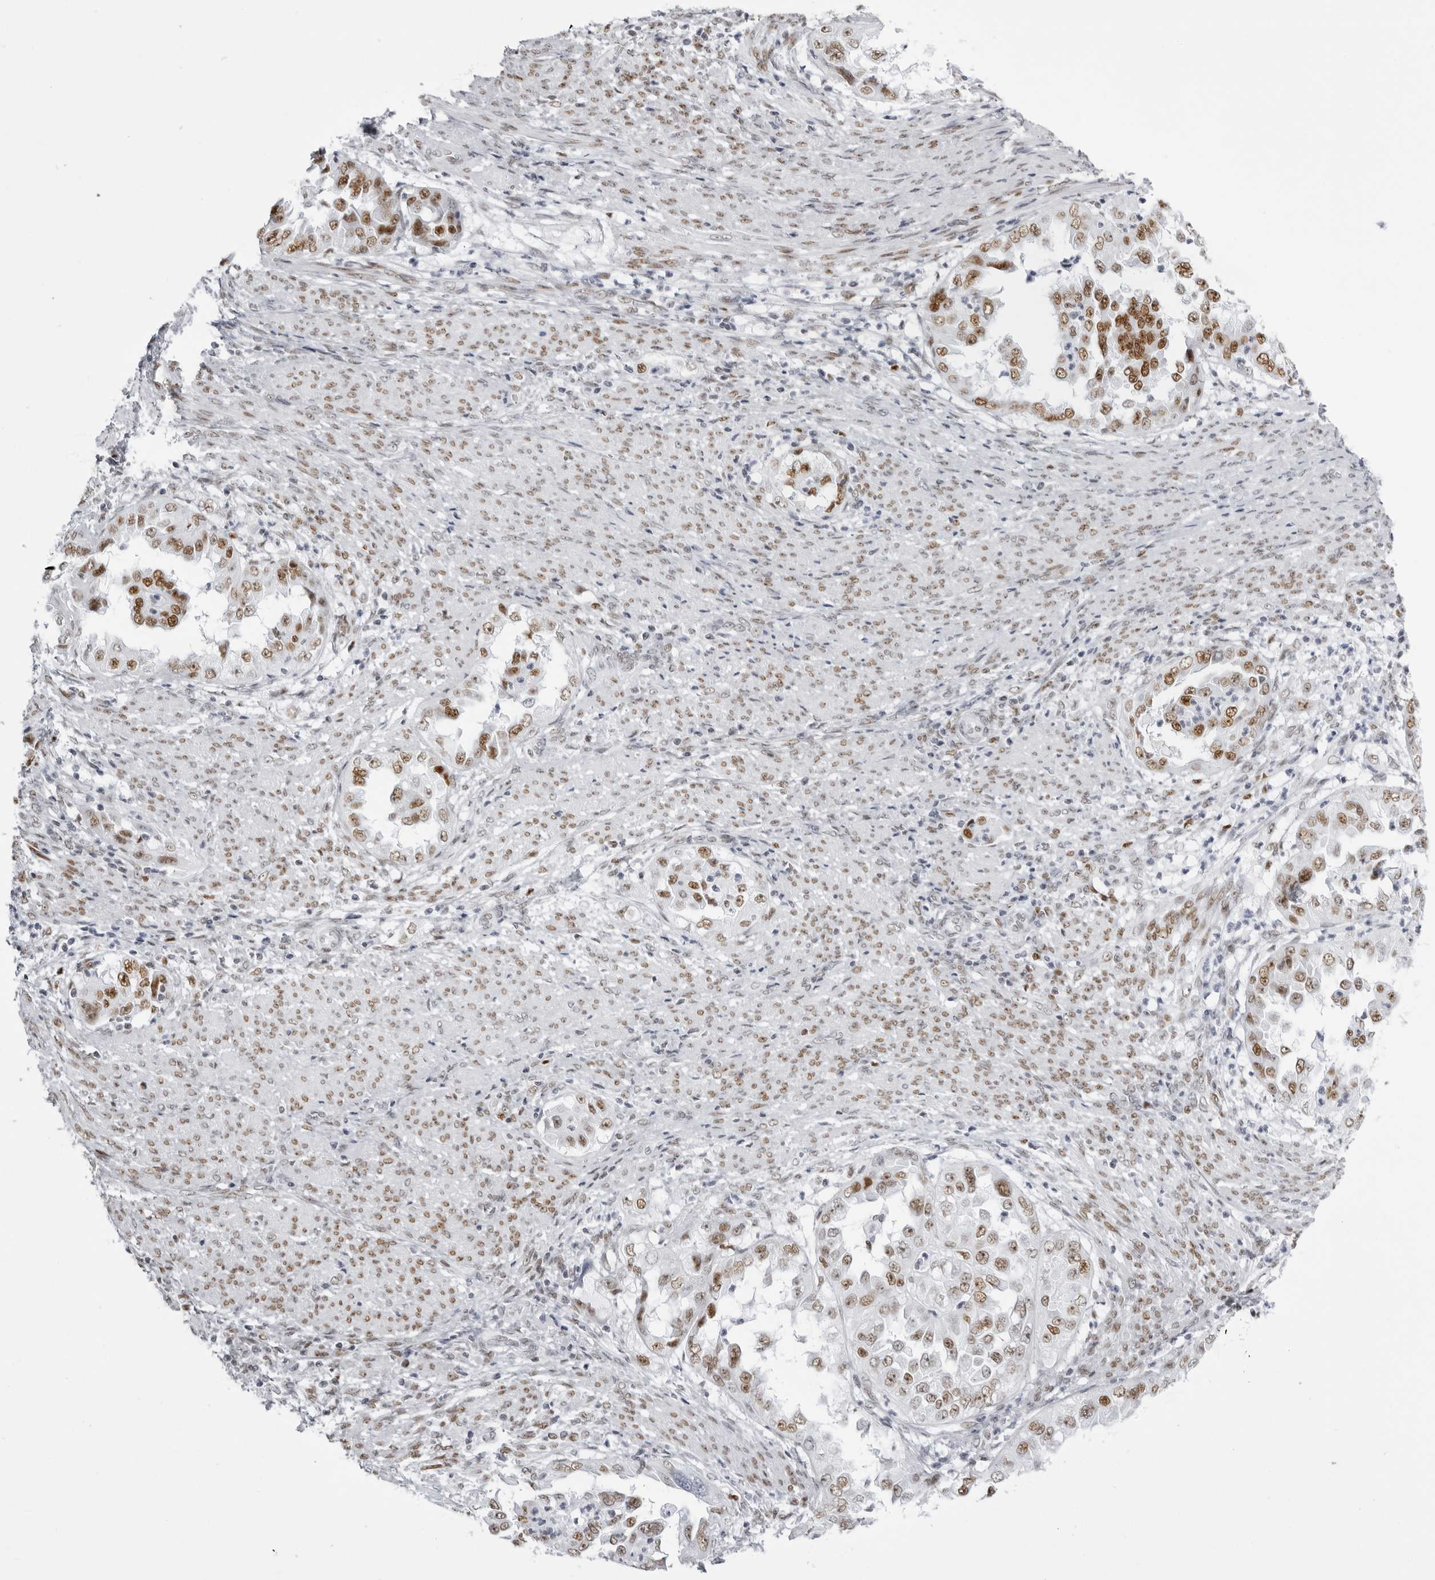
{"staining": {"intensity": "moderate", "quantity": ">75%", "location": "nuclear"}, "tissue": "endometrial cancer", "cell_type": "Tumor cells", "image_type": "cancer", "snomed": [{"axis": "morphology", "description": "Adenocarcinoma, NOS"}, {"axis": "topography", "description": "Endometrium"}], "caption": "Brown immunohistochemical staining in endometrial cancer (adenocarcinoma) exhibits moderate nuclear staining in approximately >75% of tumor cells.", "gene": "IRF2BP2", "patient": {"sex": "female", "age": 85}}